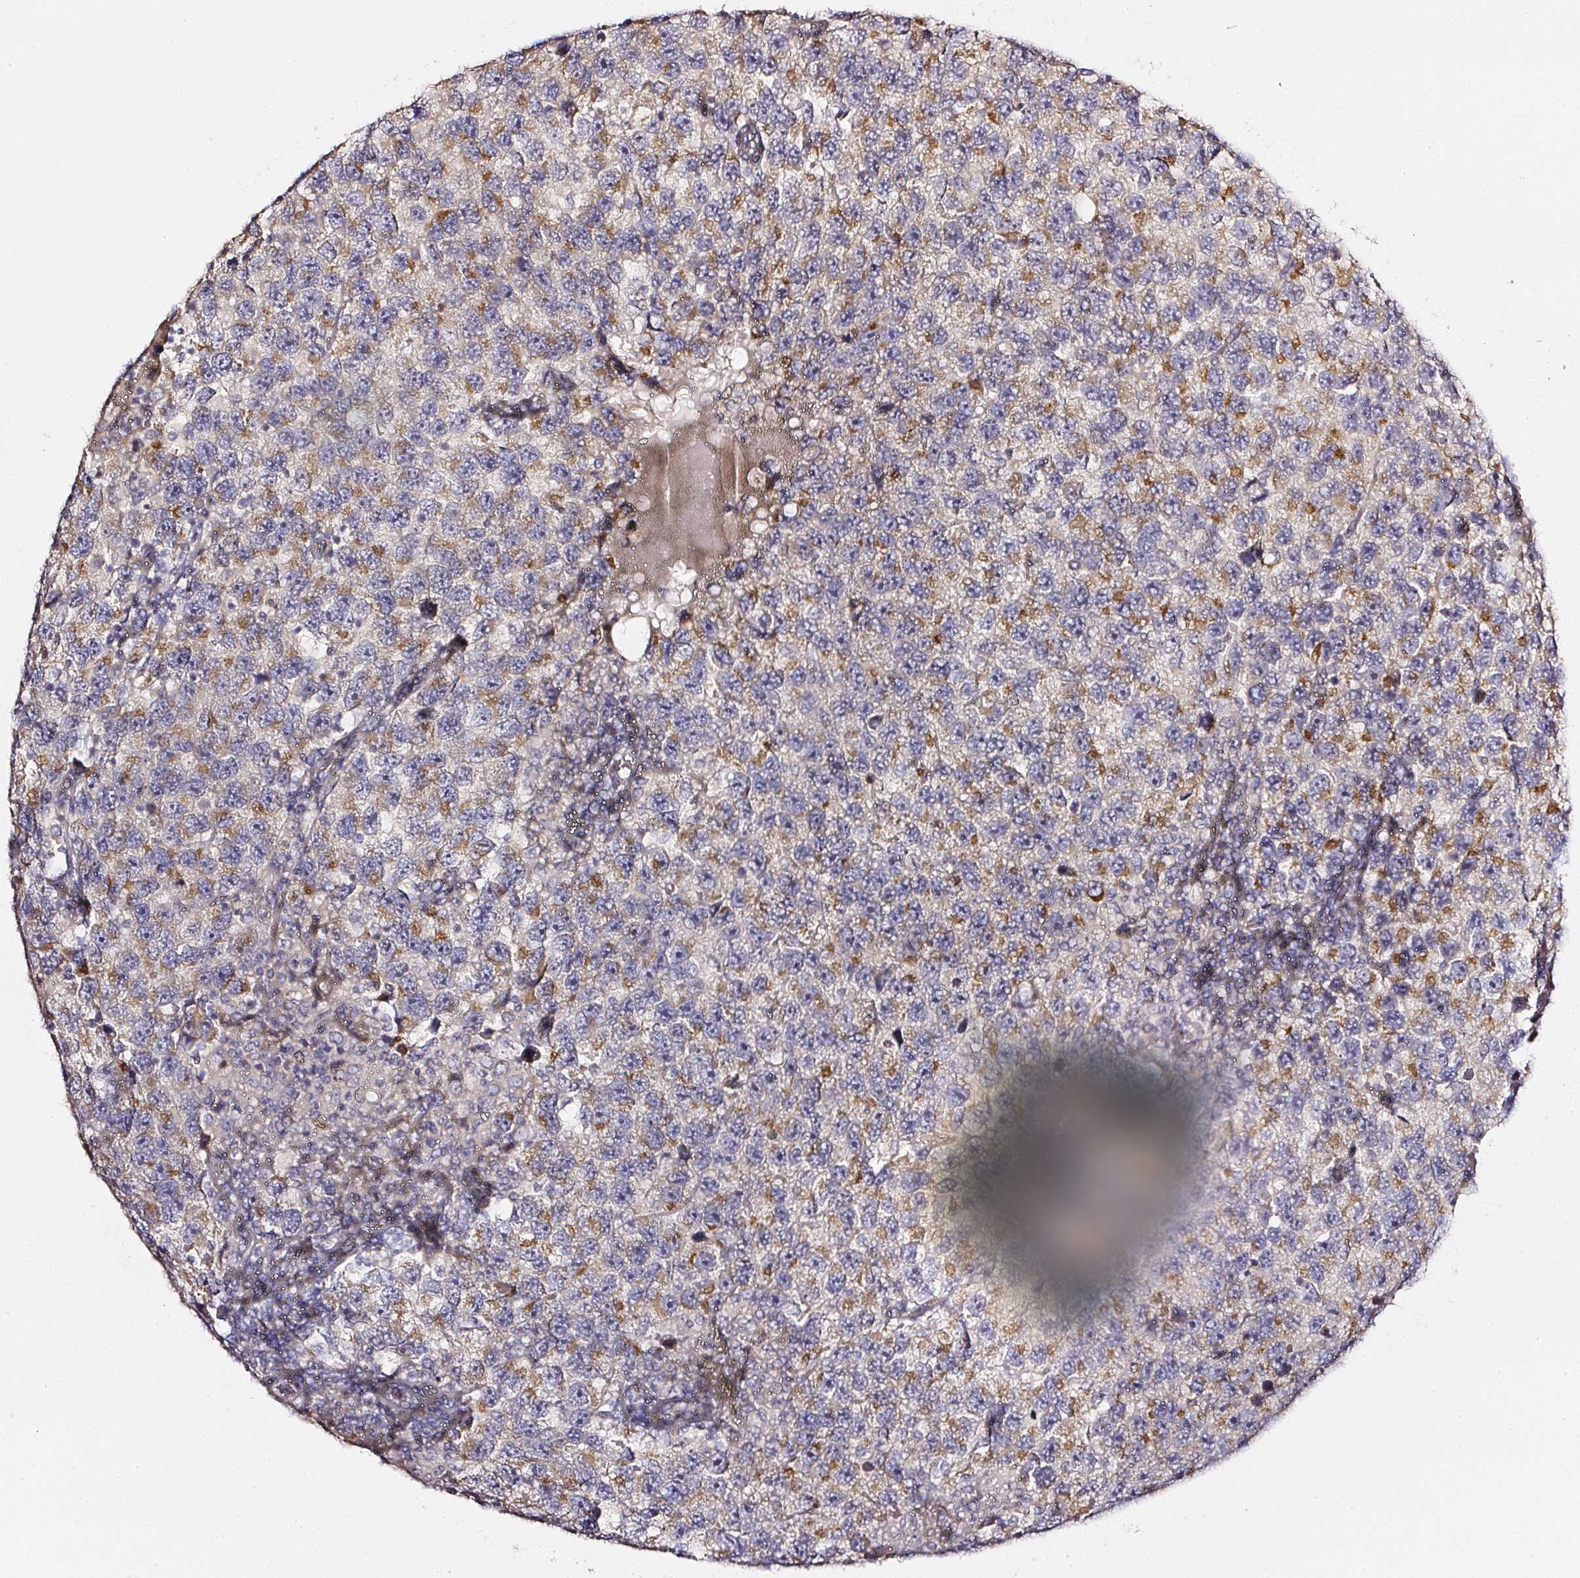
{"staining": {"intensity": "moderate", "quantity": ">75%", "location": "cytoplasmic/membranous"}, "tissue": "testis cancer", "cell_type": "Tumor cells", "image_type": "cancer", "snomed": [{"axis": "morphology", "description": "Seminoma, NOS"}, {"axis": "topography", "description": "Testis"}], "caption": "Moderate cytoplasmic/membranous protein staining is appreciated in approximately >75% of tumor cells in testis cancer.", "gene": "NTRK1", "patient": {"sex": "male", "age": 26}}